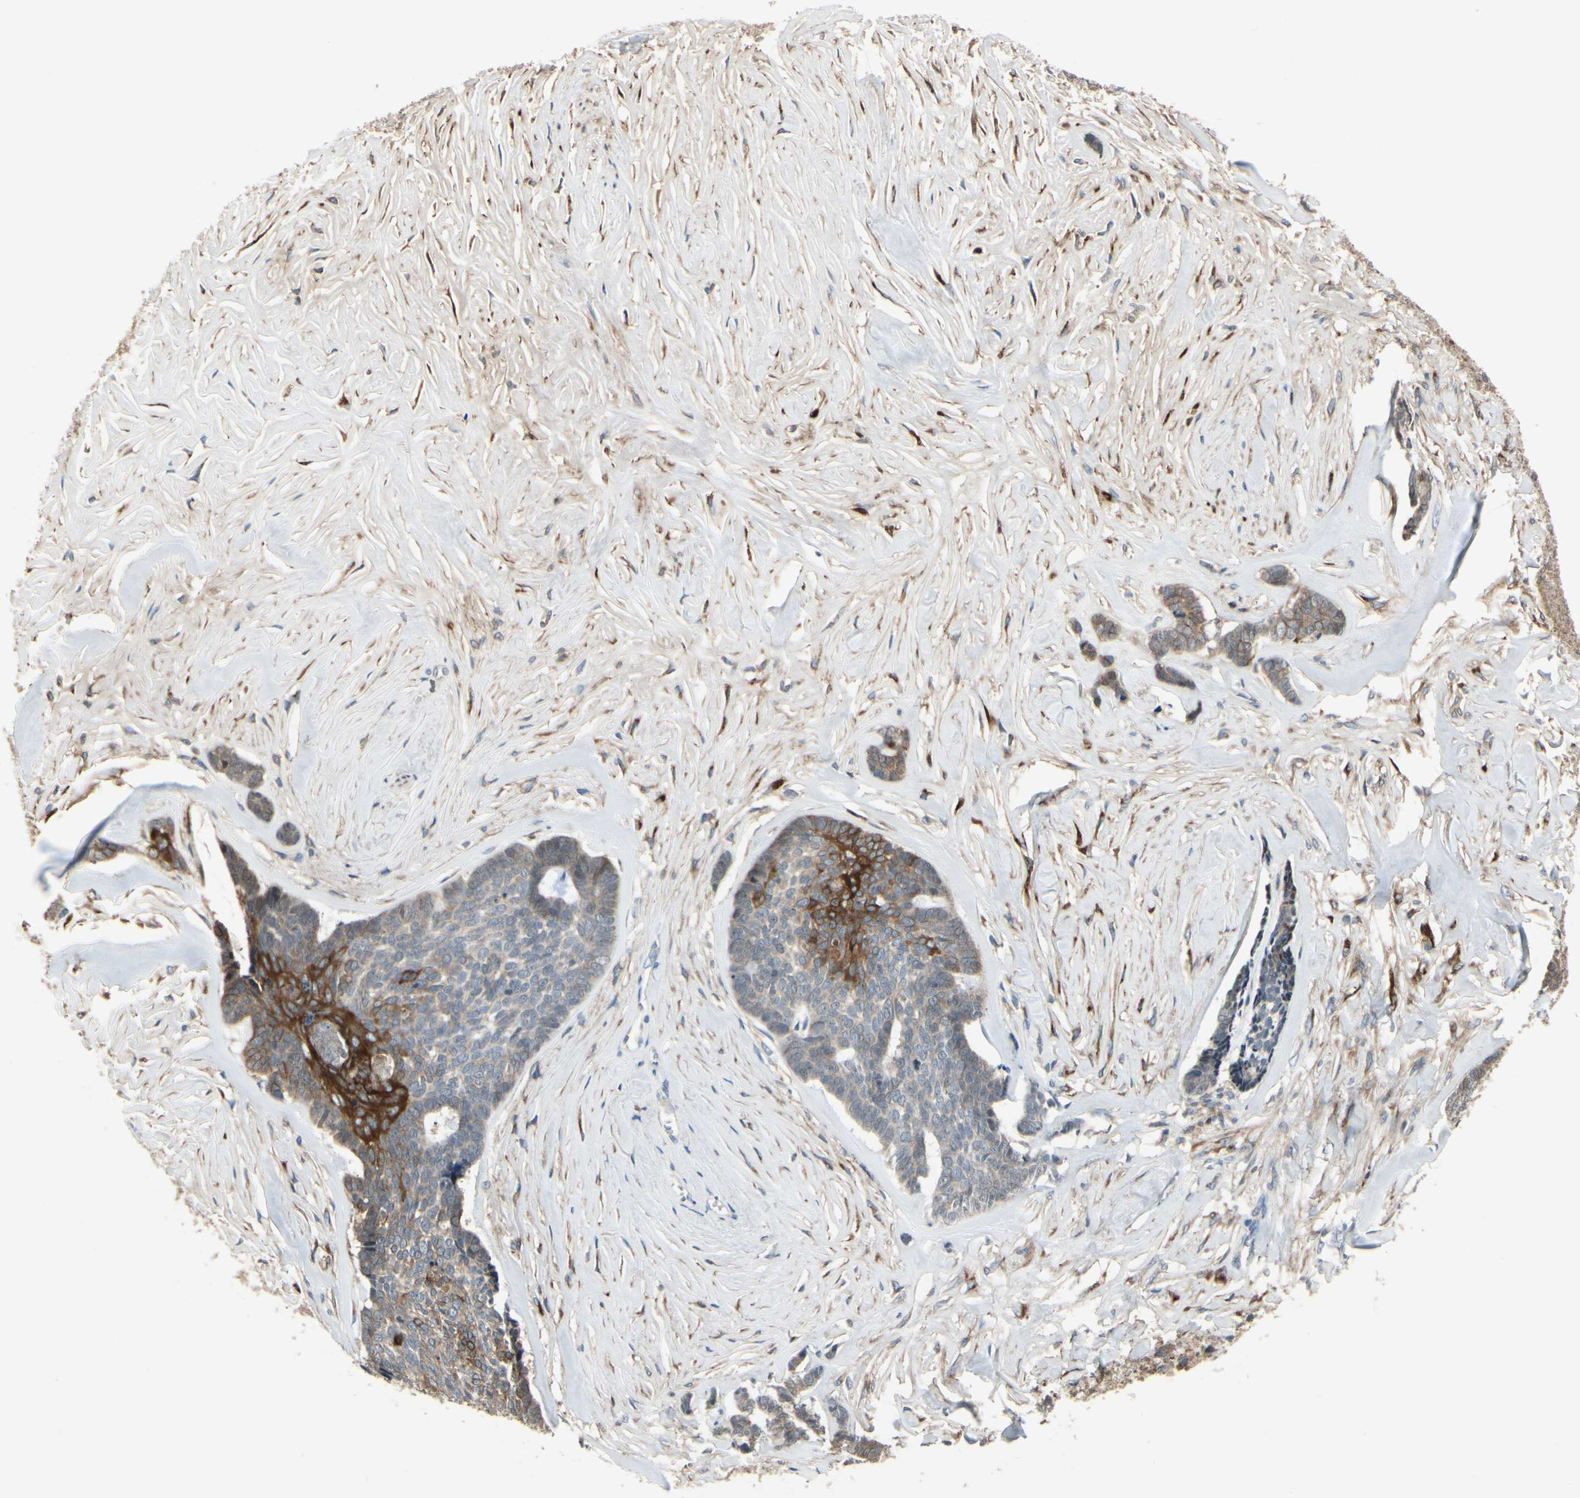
{"staining": {"intensity": "strong", "quantity": "<25%", "location": "cytoplasmic/membranous"}, "tissue": "skin cancer", "cell_type": "Tumor cells", "image_type": "cancer", "snomed": [{"axis": "morphology", "description": "Basal cell carcinoma"}, {"axis": "topography", "description": "Skin"}], "caption": "High-power microscopy captured an IHC micrograph of basal cell carcinoma (skin), revealing strong cytoplasmic/membranous expression in approximately <25% of tumor cells. (IHC, brightfield microscopy, high magnification).", "gene": "CGREF1", "patient": {"sex": "male", "age": 84}}